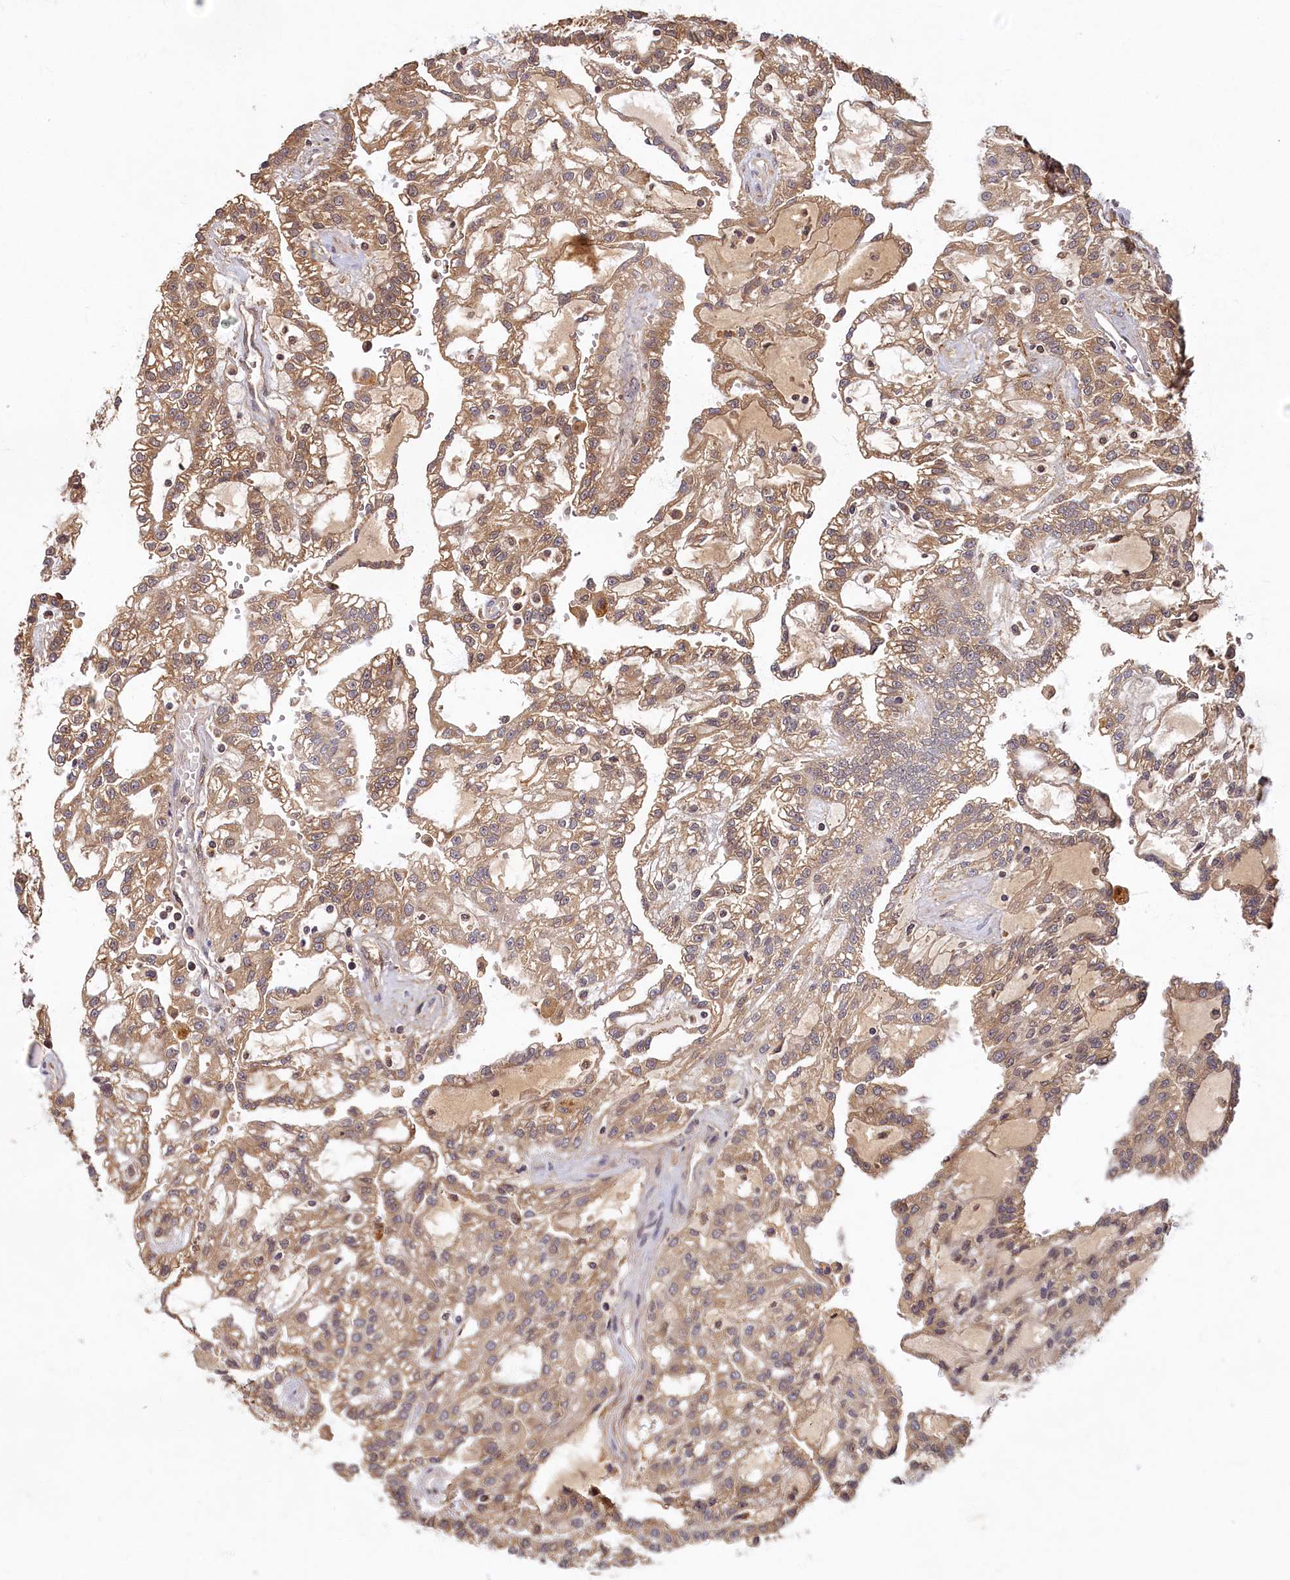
{"staining": {"intensity": "moderate", "quantity": "25%-75%", "location": "cytoplasmic/membranous"}, "tissue": "renal cancer", "cell_type": "Tumor cells", "image_type": "cancer", "snomed": [{"axis": "morphology", "description": "Adenocarcinoma, NOS"}, {"axis": "topography", "description": "Kidney"}], "caption": "Brown immunohistochemical staining in human renal adenocarcinoma exhibits moderate cytoplasmic/membranous expression in about 25%-75% of tumor cells. (DAB (3,3'-diaminobenzidine) = brown stain, brightfield microscopy at high magnification).", "gene": "LCMT2", "patient": {"sex": "male", "age": 63}}